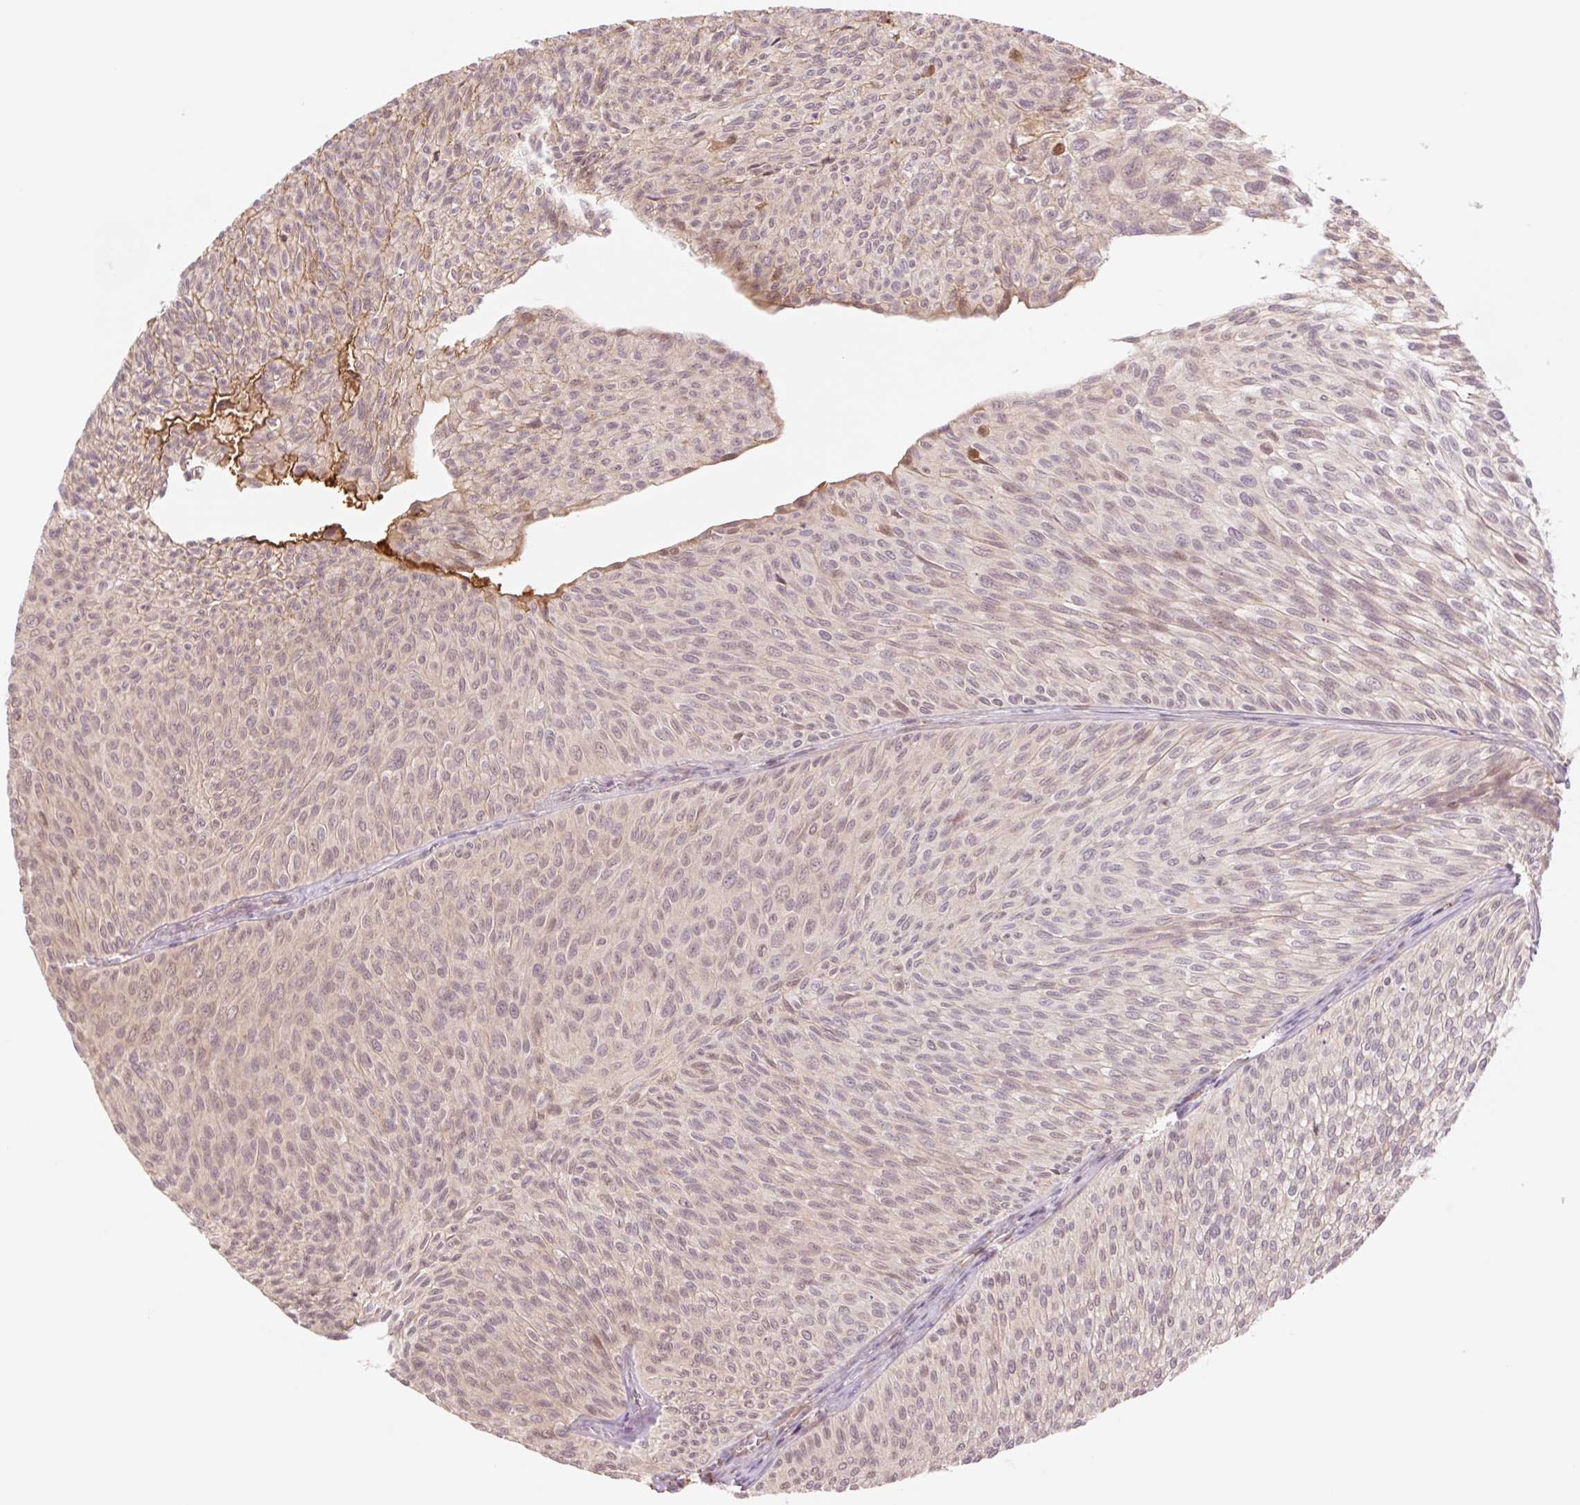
{"staining": {"intensity": "weak", "quantity": ">75%", "location": "nuclear"}, "tissue": "urothelial cancer", "cell_type": "Tumor cells", "image_type": "cancer", "snomed": [{"axis": "morphology", "description": "Urothelial carcinoma, Low grade"}, {"axis": "topography", "description": "Urinary bladder"}], "caption": "Immunohistochemistry histopathology image of neoplastic tissue: human urothelial cancer stained using immunohistochemistry demonstrates low levels of weak protein expression localized specifically in the nuclear of tumor cells, appearing as a nuclear brown color.", "gene": "HEBP1", "patient": {"sex": "male", "age": 91}}